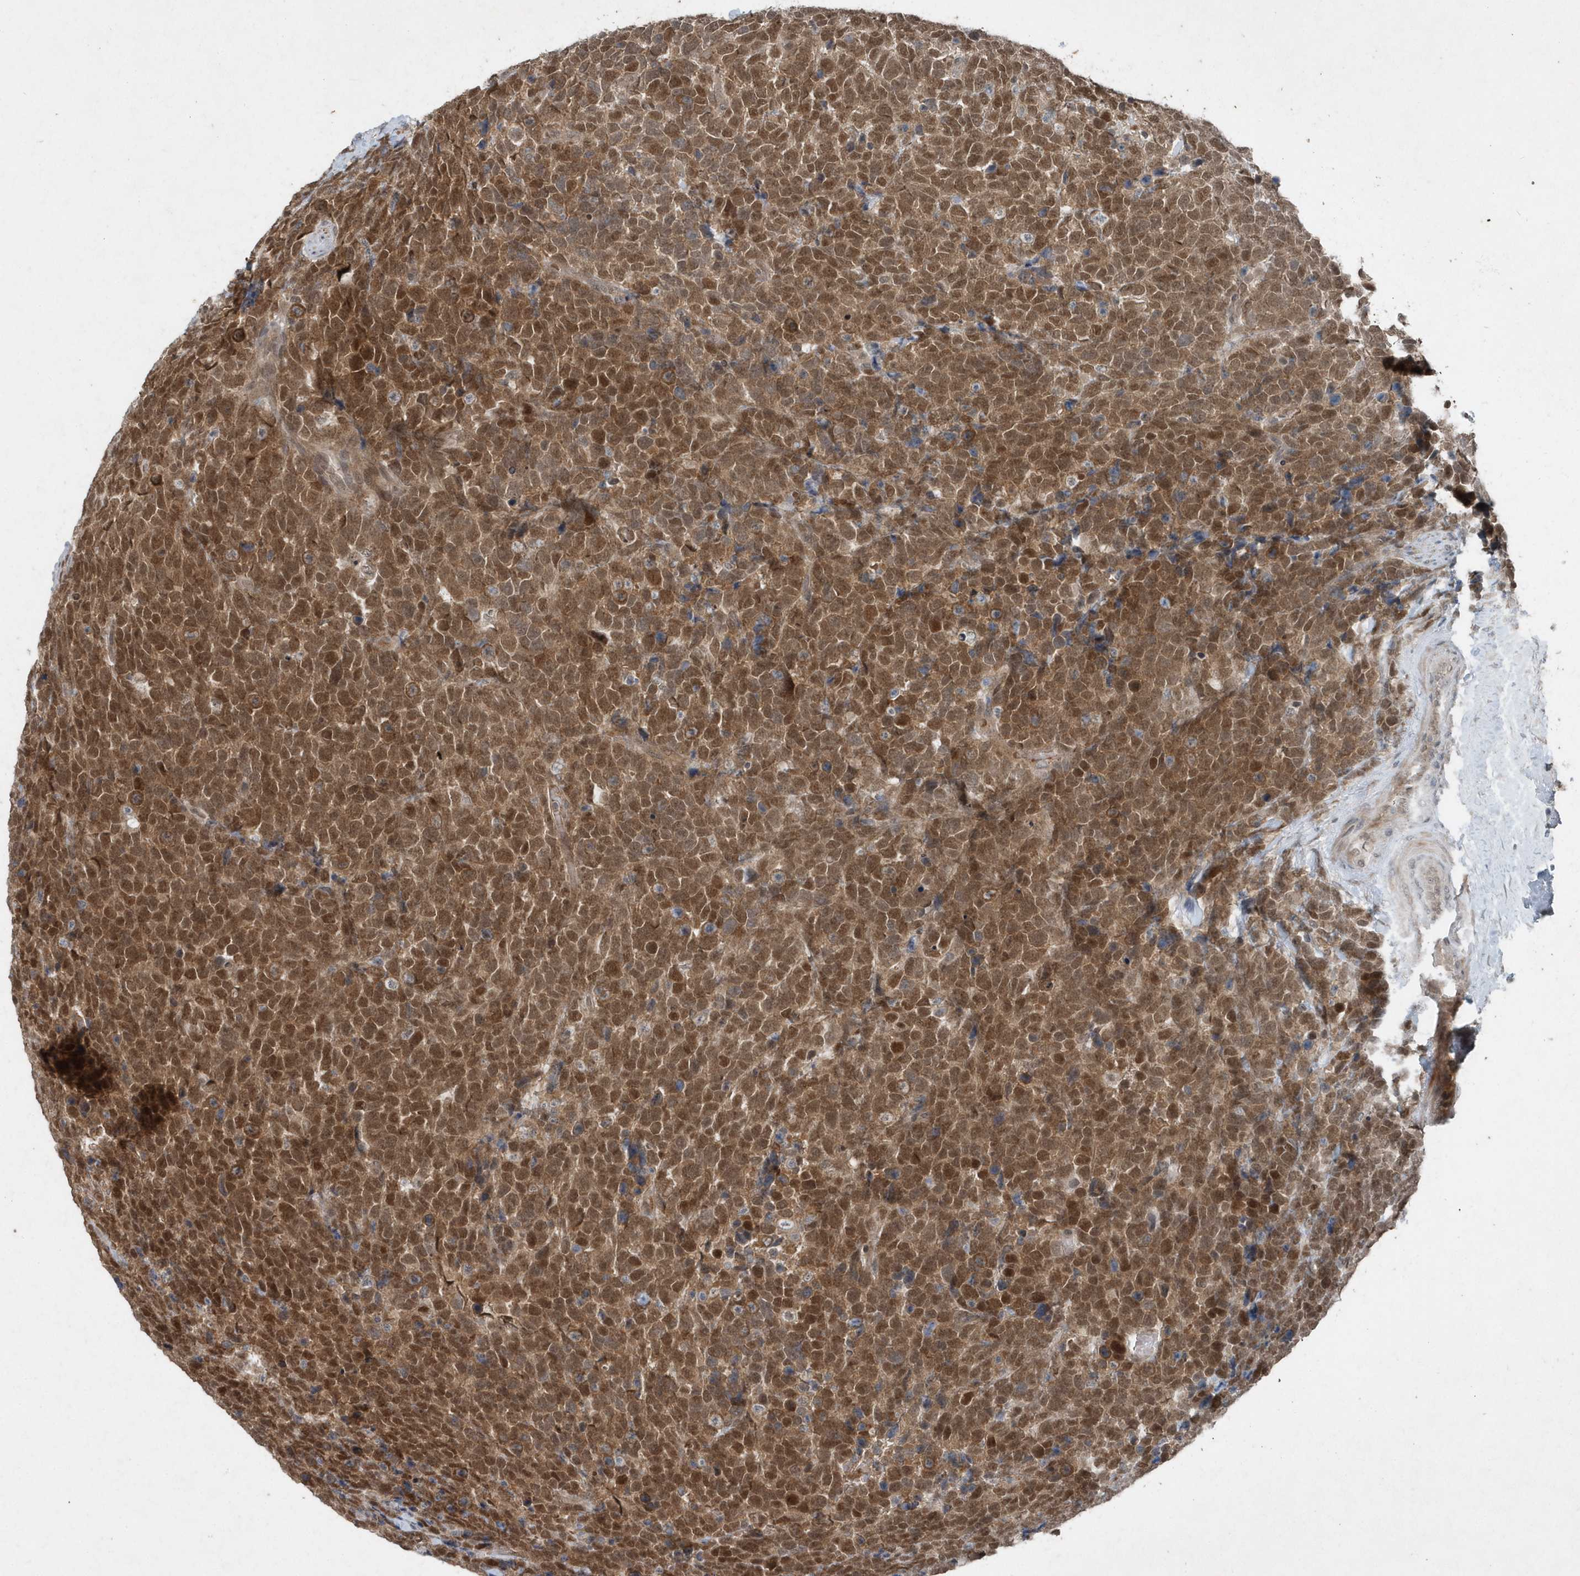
{"staining": {"intensity": "moderate", "quantity": ">75%", "location": "cytoplasmic/membranous,nuclear"}, "tissue": "urothelial cancer", "cell_type": "Tumor cells", "image_type": "cancer", "snomed": [{"axis": "morphology", "description": "Urothelial carcinoma, High grade"}, {"axis": "topography", "description": "Urinary bladder"}], "caption": "A brown stain shows moderate cytoplasmic/membranous and nuclear positivity of a protein in high-grade urothelial carcinoma tumor cells.", "gene": "QTRT2", "patient": {"sex": "female", "age": 82}}